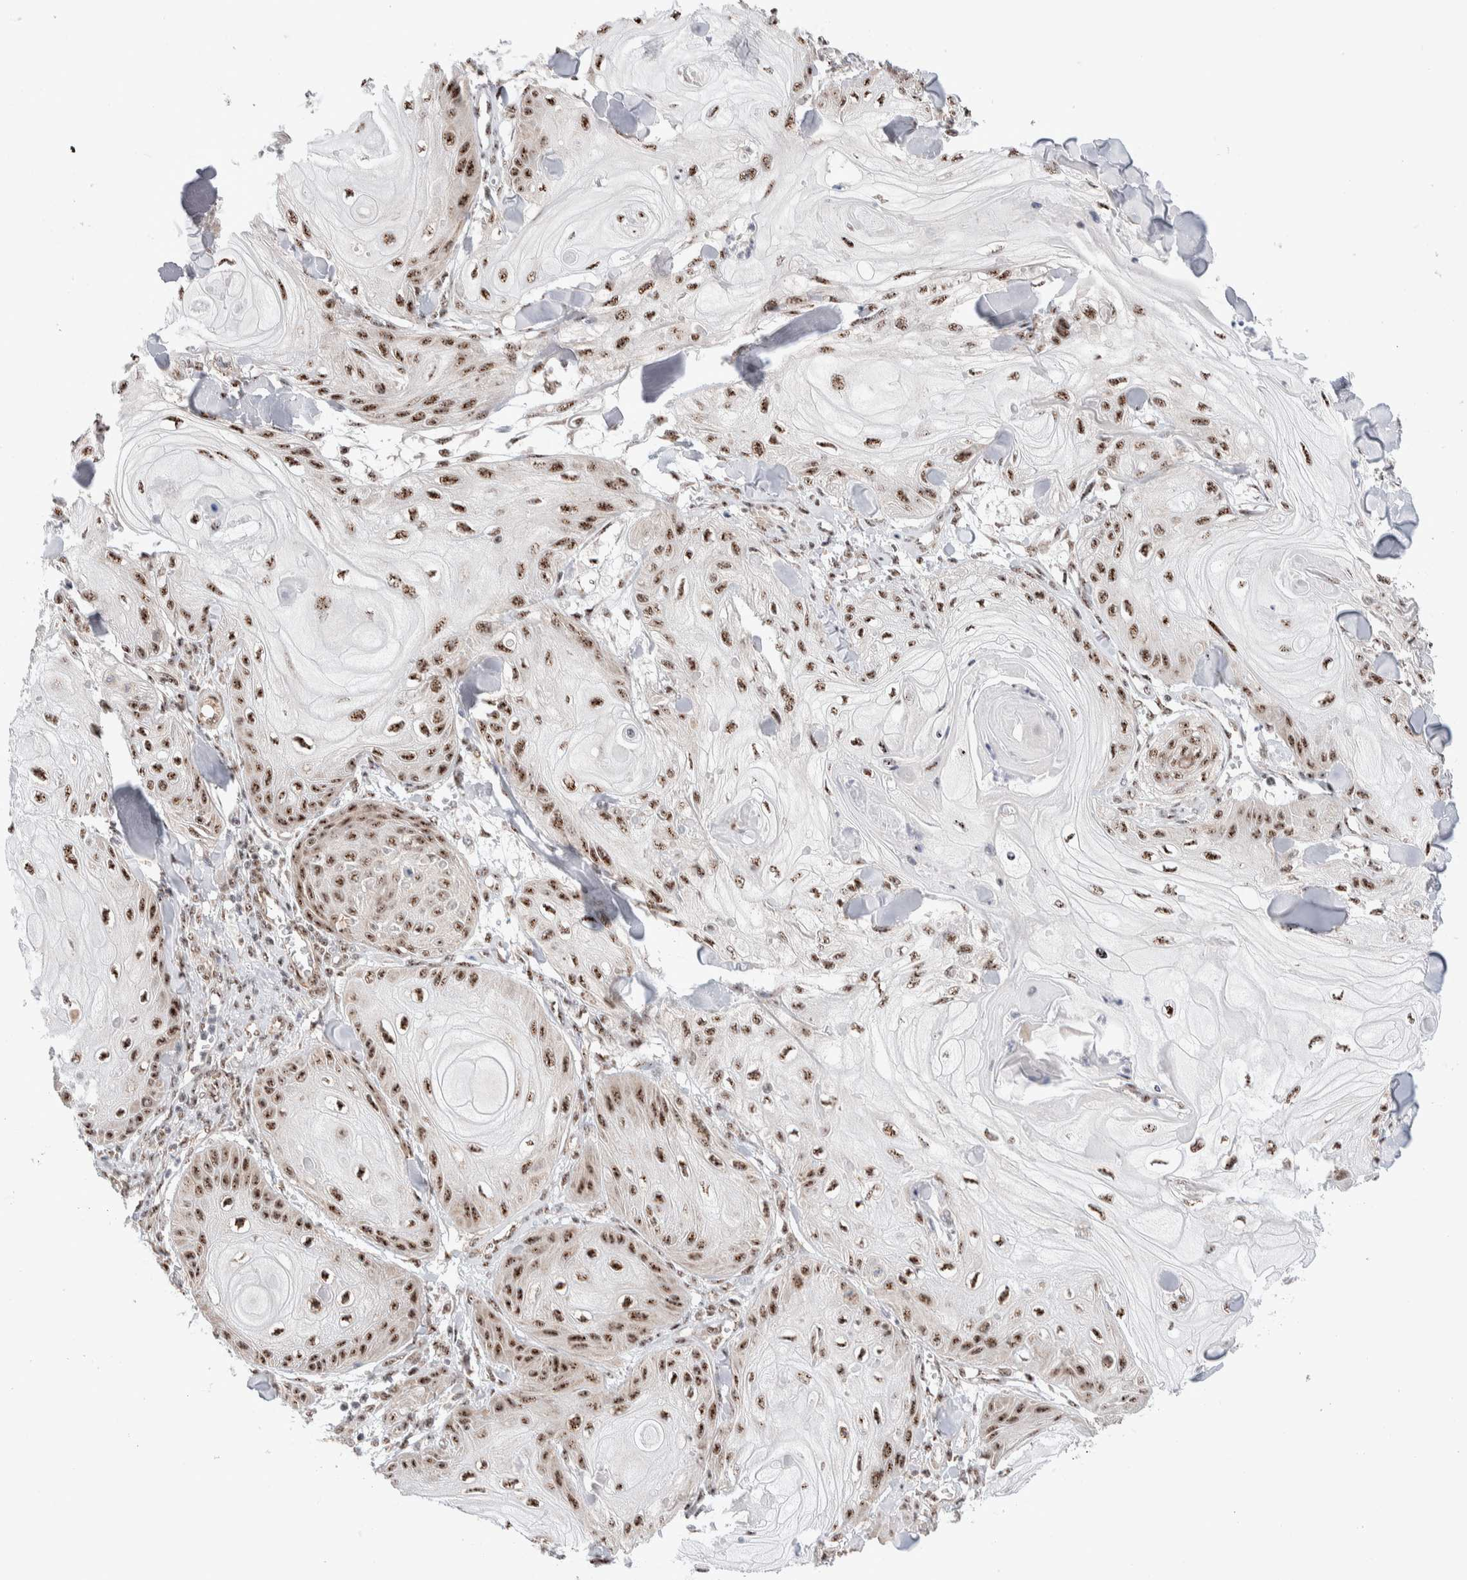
{"staining": {"intensity": "strong", "quantity": ">75%", "location": "nuclear"}, "tissue": "skin cancer", "cell_type": "Tumor cells", "image_type": "cancer", "snomed": [{"axis": "morphology", "description": "Squamous cell carcinoma, NOS"}, {"axis": "topography", "description": "Skin"}], "caption": "About >75% of tumor cells in human skin squamous cell carcinoma demonstrate strong nuclear protein staining as visualized by brown immunohistochemical staining.", "gene": "ZNF695", "patient": {"sex": "male", "age": 74}}